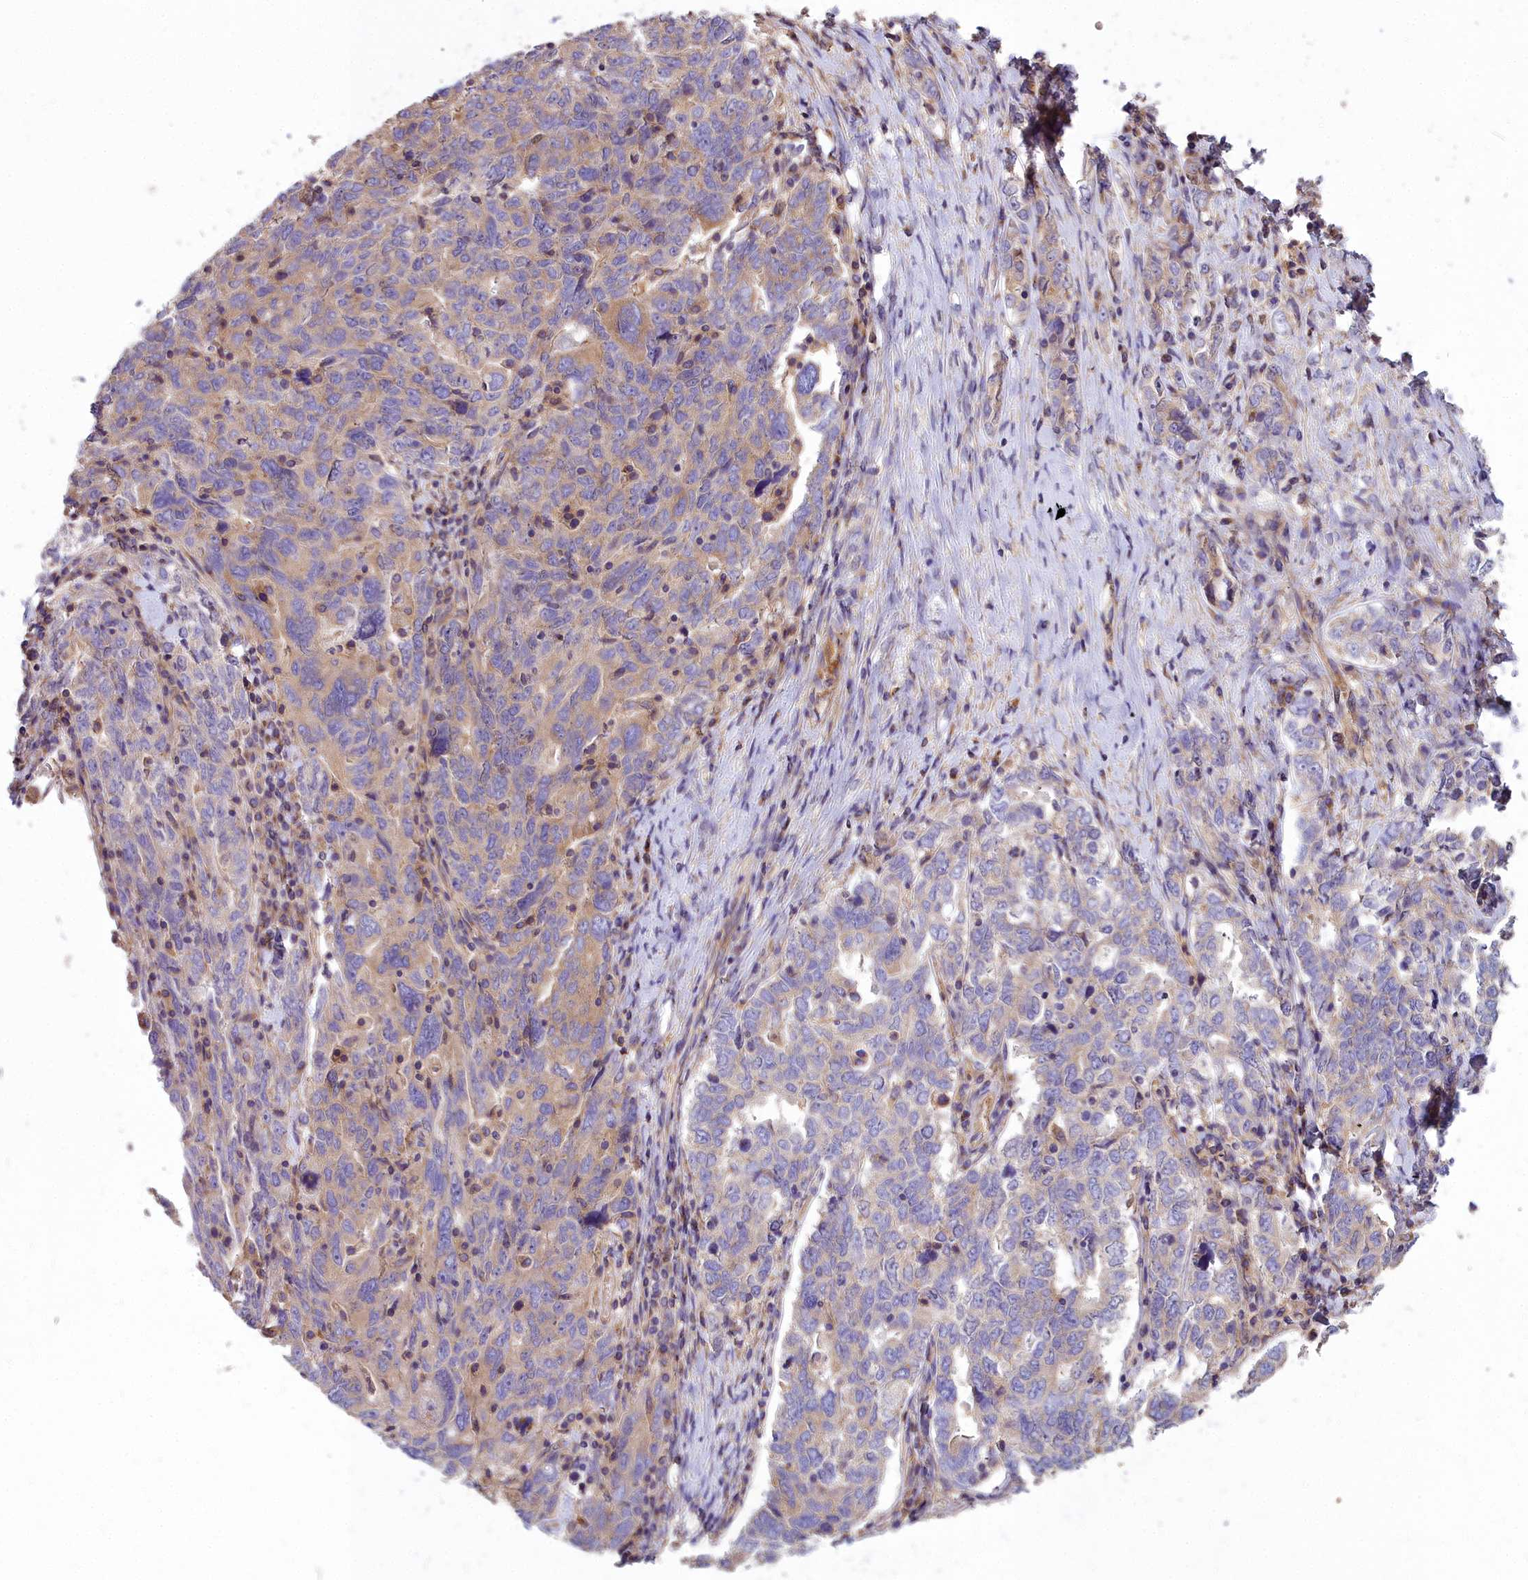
{"staining": {"intensity": "weak", "quantity": "25%-75%", "location": "cytoplasmic/membranous"}, "tissue": "ovarian cancer", "cell_type": "Tumor cells", "image_type": "cancer", "snomed": [{"axis": "morphology", "description": "Carcinoma, endometroid"}, {"axis": "topography", "description": "Ovary"}], "caption": "An image of human ovarian cancer (endometroid carcinoma) stained for a protein reveals weak cytoplasmic/membranous brown staining in tumor cells. (Brightfield microscopy of DAB IHC at high magnification).", "gene": "DCTN3", "patient": {"sex": "female", "age": 62}}